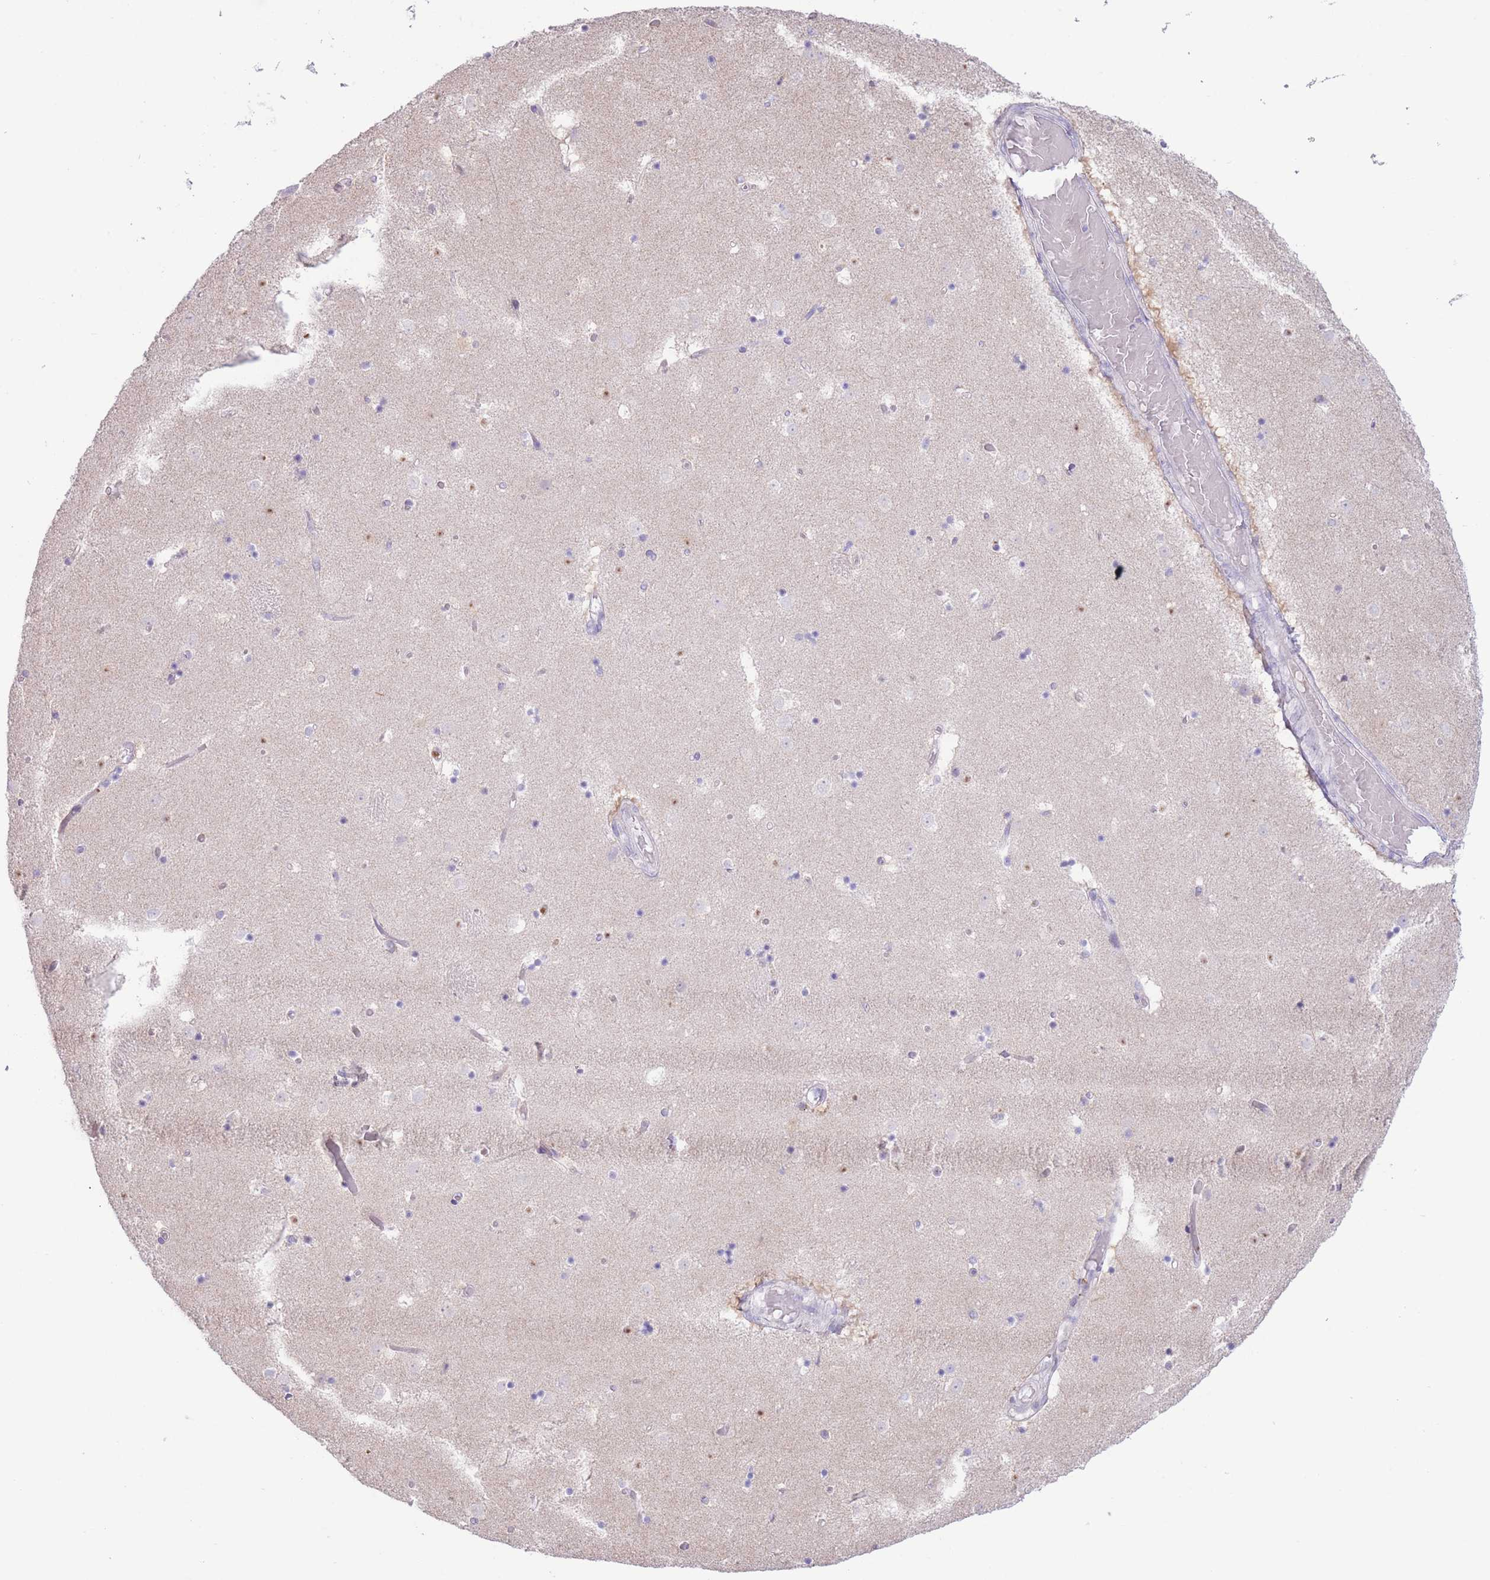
{"staining": {"intensity": "negative", "quantity": "none", "location": "none"}, "tissue": "caudate", "cell_type": "Glial cells", "image_type": "normal", "snomed": [{"axis": "morphology", "description": "Normal tissue, NOS"}, {"axis": "topography", "description": "Lateral ventricle wall"}], "caption": "Caudate stained for a protein using IHC shows no positivity glial cells.", "gene": "FAH", "patient": {"sex": "female", "age": 52}}